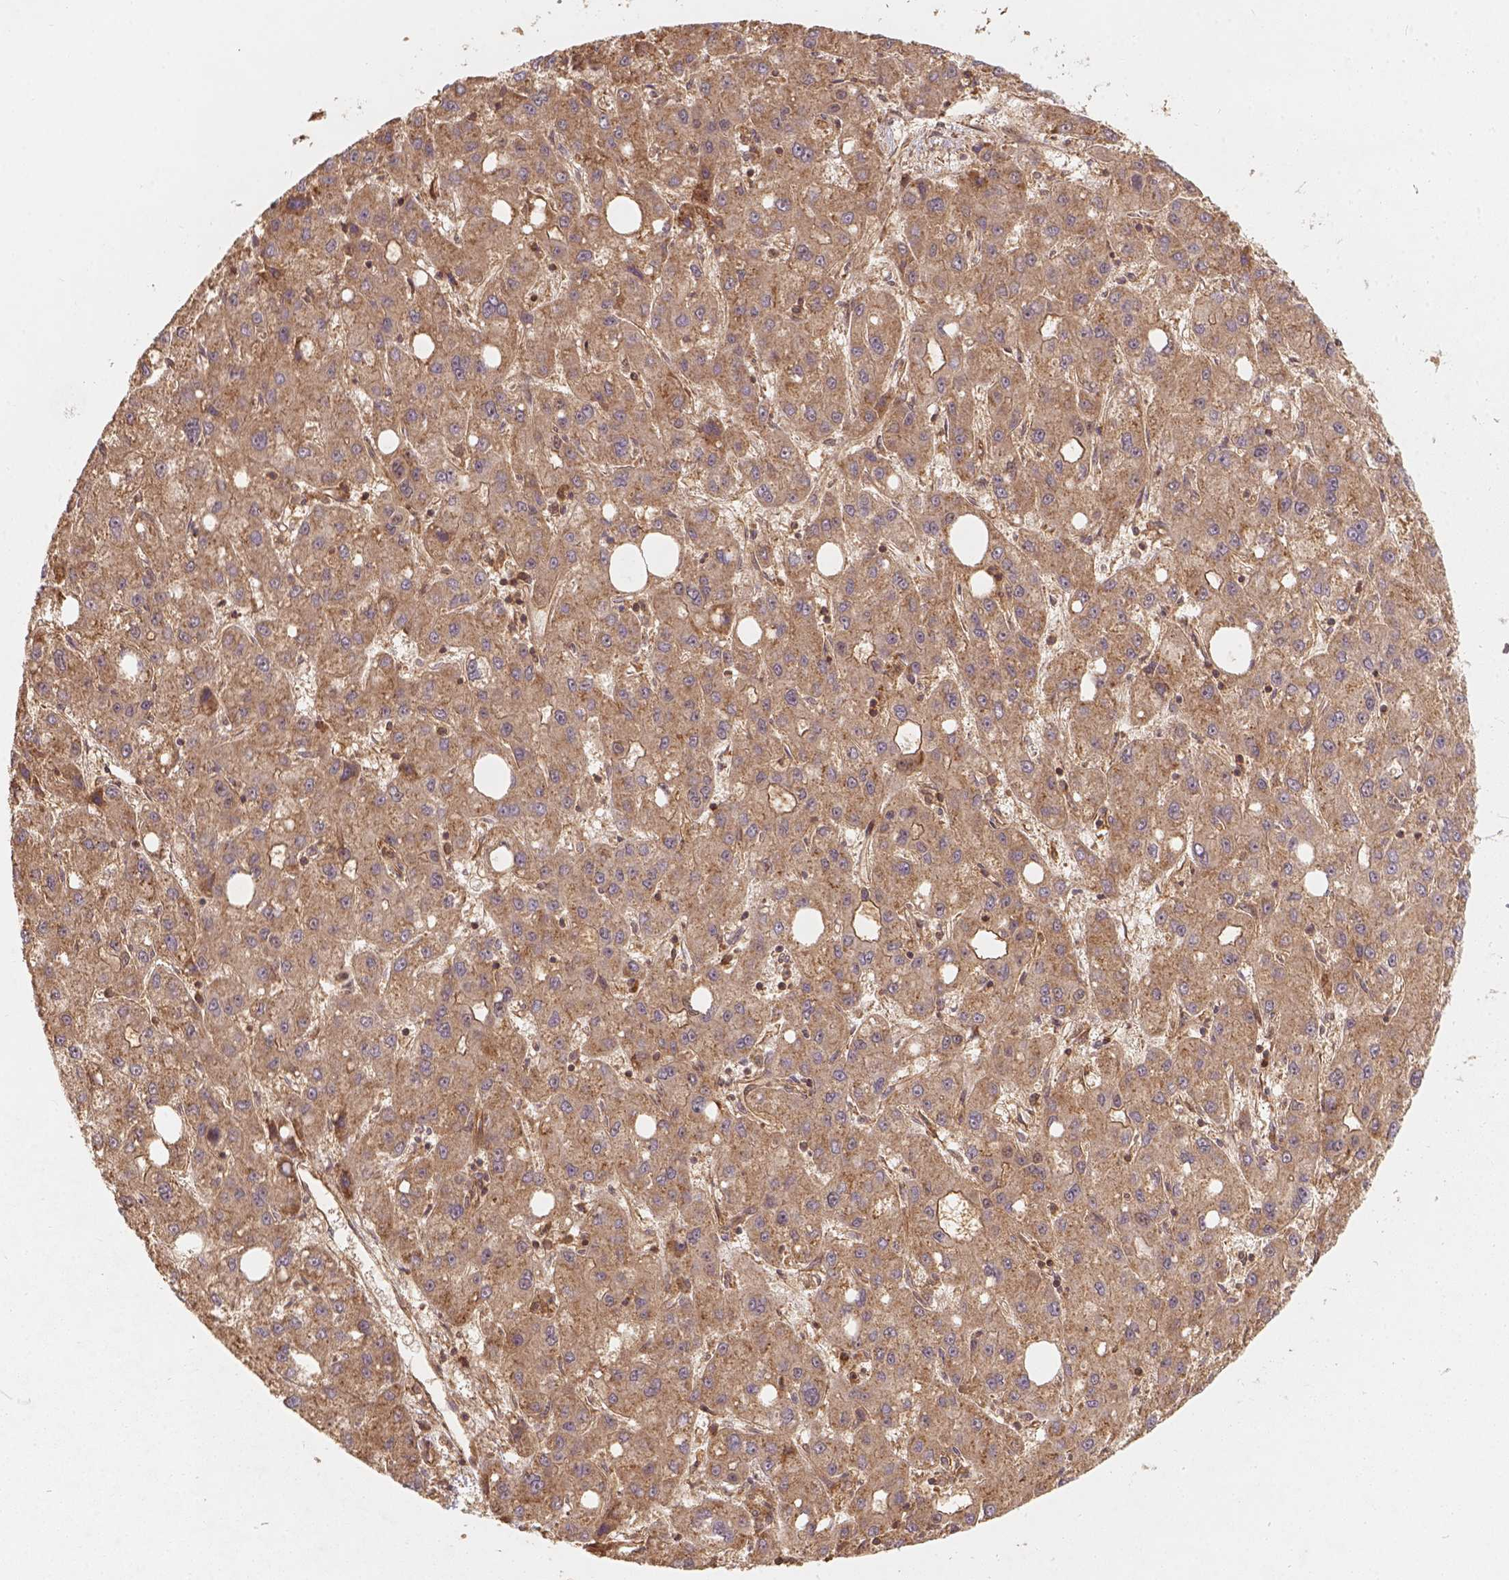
{"staining": {"intensity": "moderate", "quantity": ">75%", "location": "cytoplasmic/membranous"}, "tissue": "liver cancer", "cell_type": "Tumor cells", "image_type": "cancer", "snomed": [{"axis": "morphology", "description": "Carcinoma, Hepatocellular, NOS"}, {"axis": "topography", "description": "Liver"}], "caption": "Tumor cells reveal medium levels of moderate cytoplasmic/membranous positivity in approximately >75% of cells in human hepatocellular carcinoma (liver). (IHC, brightfield microscopy, high magnification).", "gene": "XPR1", "patient": {"sex": "male", "age": 73}}